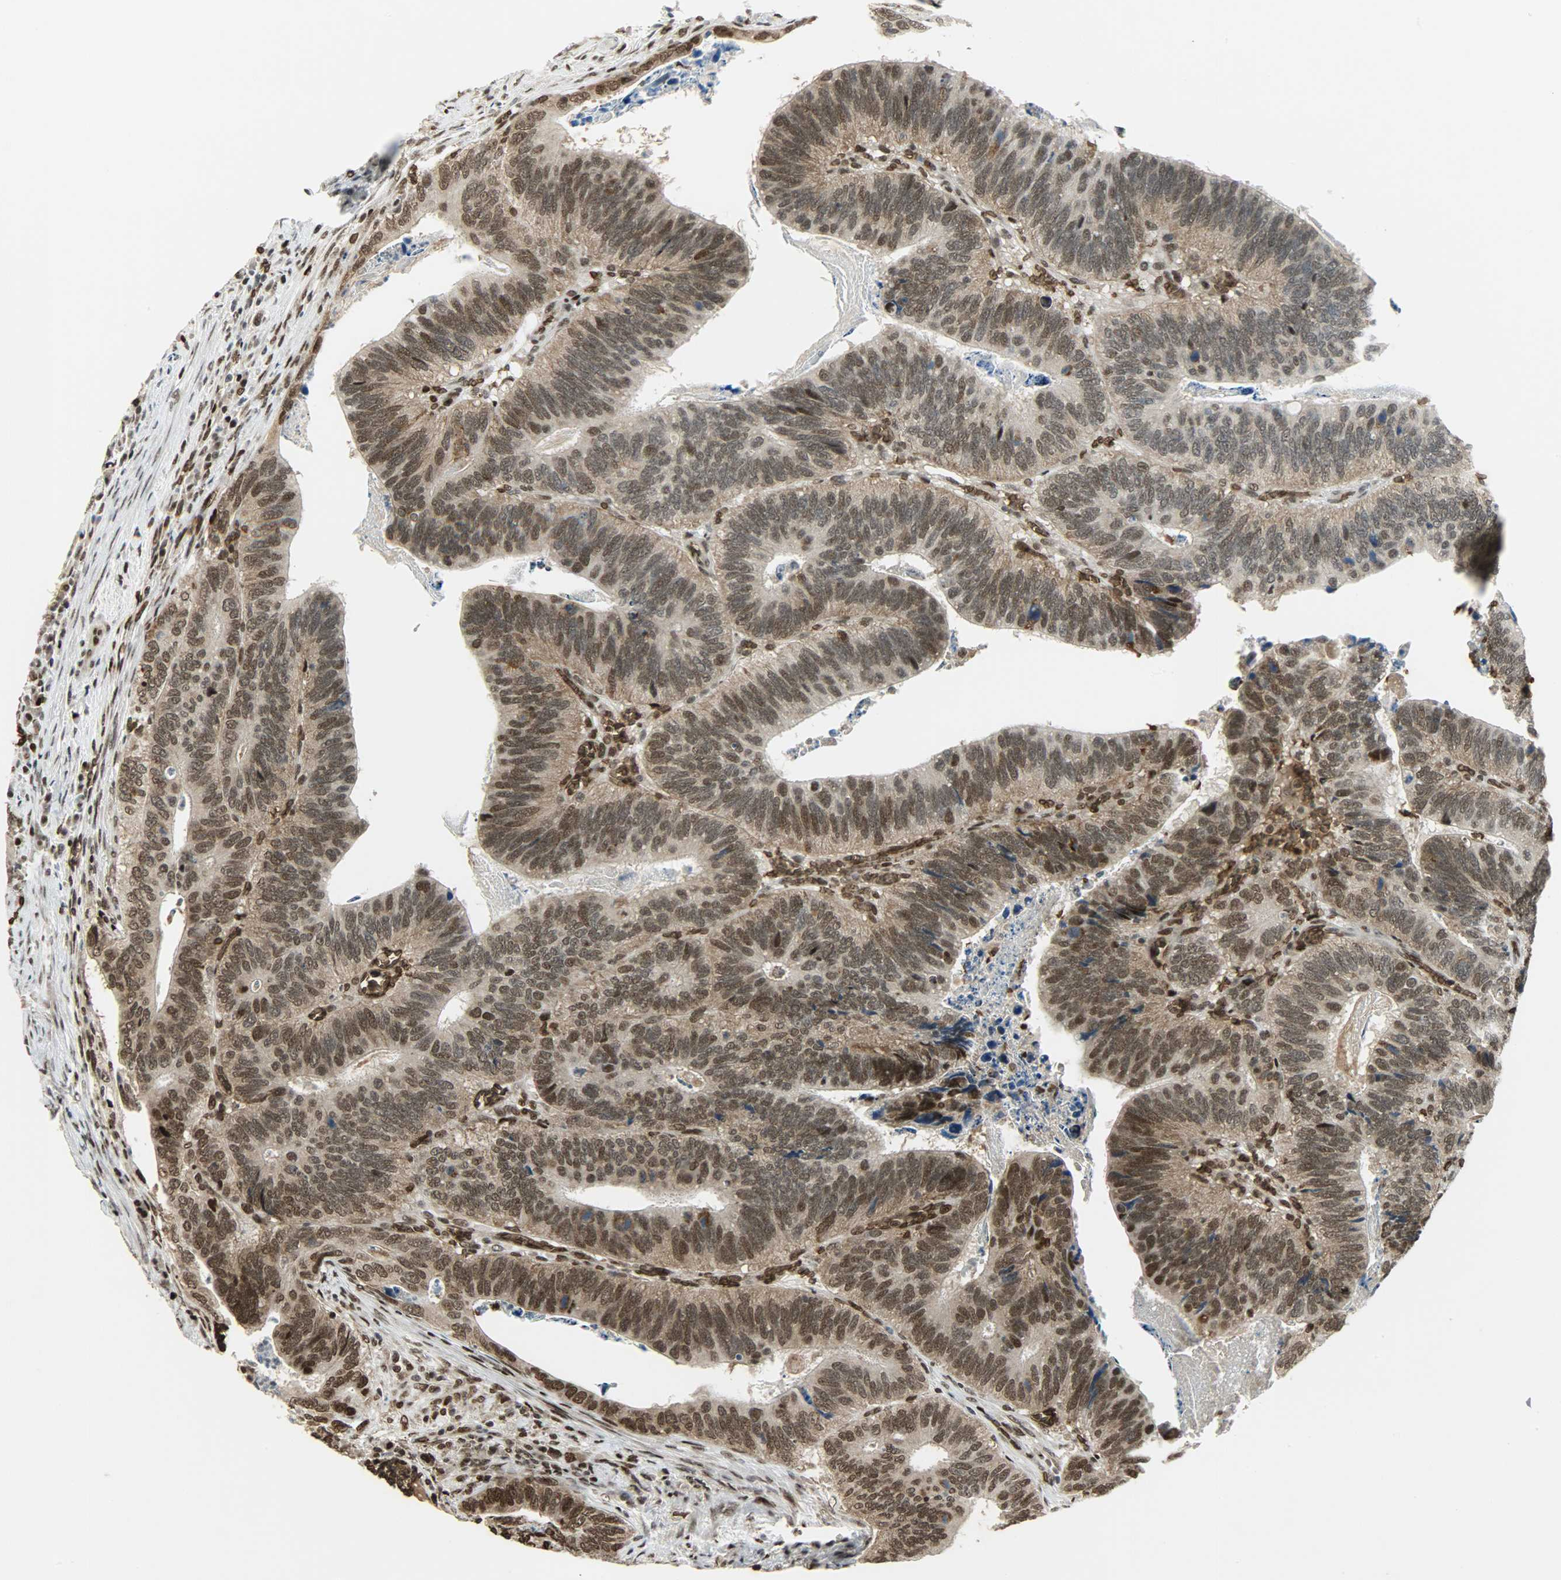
{"staining": {"intensity": "strong", "quantity": ">75%", "location": "cytoplasmic/membranous,nuclear"}, "tissue": "colorectal cancer", "cell_type": "Tumor cells", "image_type": "cancer", "snomed": [{"axis": "morphology", "description": "Adenocarcinoma, NOS"}, {"axis": "topography", "description": "Colon"}], "caption": "Colorectal cancer (adenocarcinoma) tissue shows strong cytoplasmic/membranous and nuclear staining in approximately >75% of tumor cells, visualized by immunohistochemistry.", "gene": "SNAI1", "patient": {"sex": "male", "age": 72}}